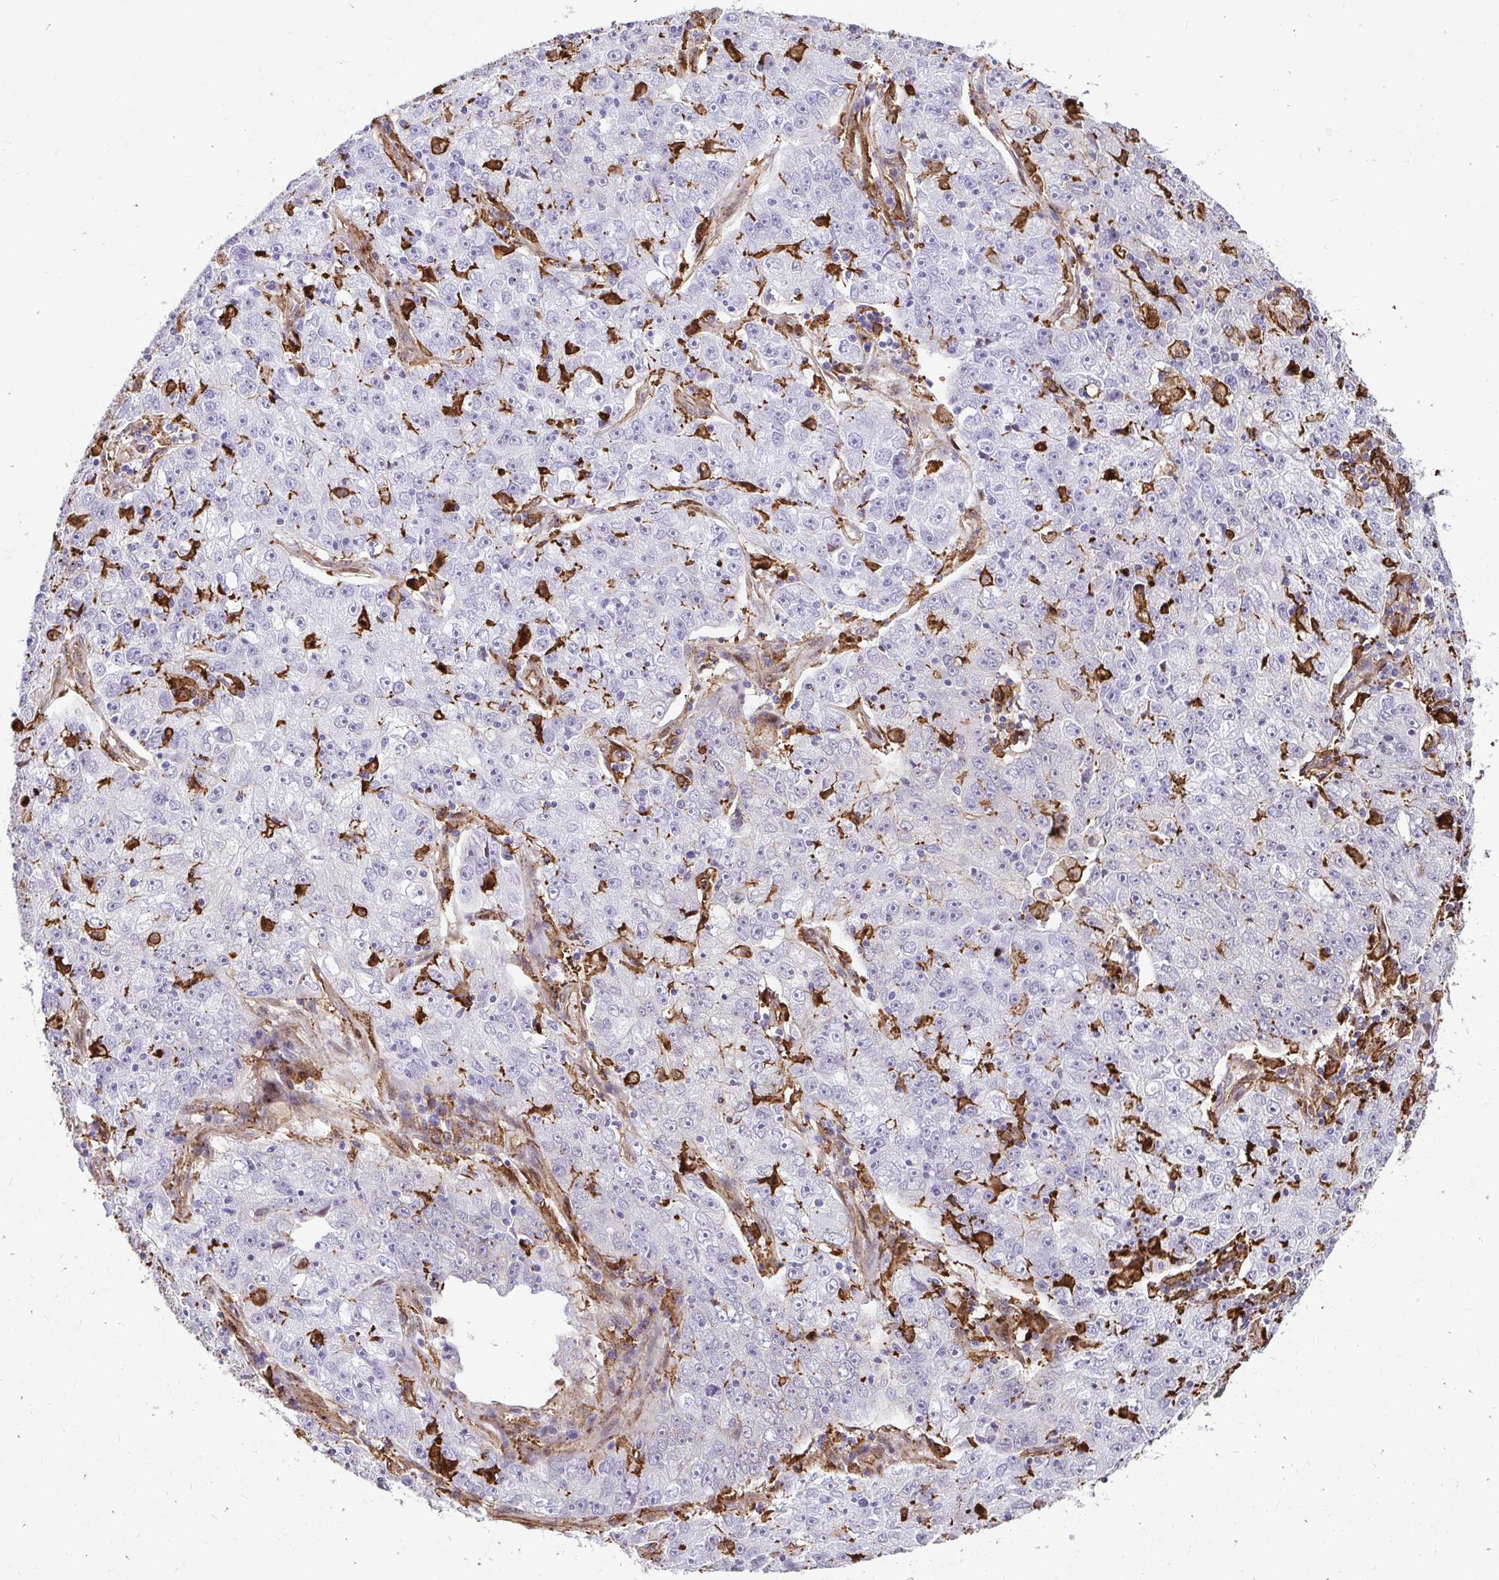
{"staining": {"intensity": "negative", "quantity": "none", "location": "none"}, "tissue": "lung cancer", "cell_type": "Tumor cells", "image_type": "cancer", "snomed": [{"axis": "morphology", "description": "Normal morphology"}, {"axis": "morphology", "description": "Adenocarcinoma, NOS"}, {"axis": "topography", "description": "Lymph node"}, {"axis": "topography", "description": "Lung"}], "caption": "Image shows no protein expression in tumor cells of adenocarcinoma (lung) tissue.", "gene": "GSN", "patient": {"sex": "female", "age": 57}}